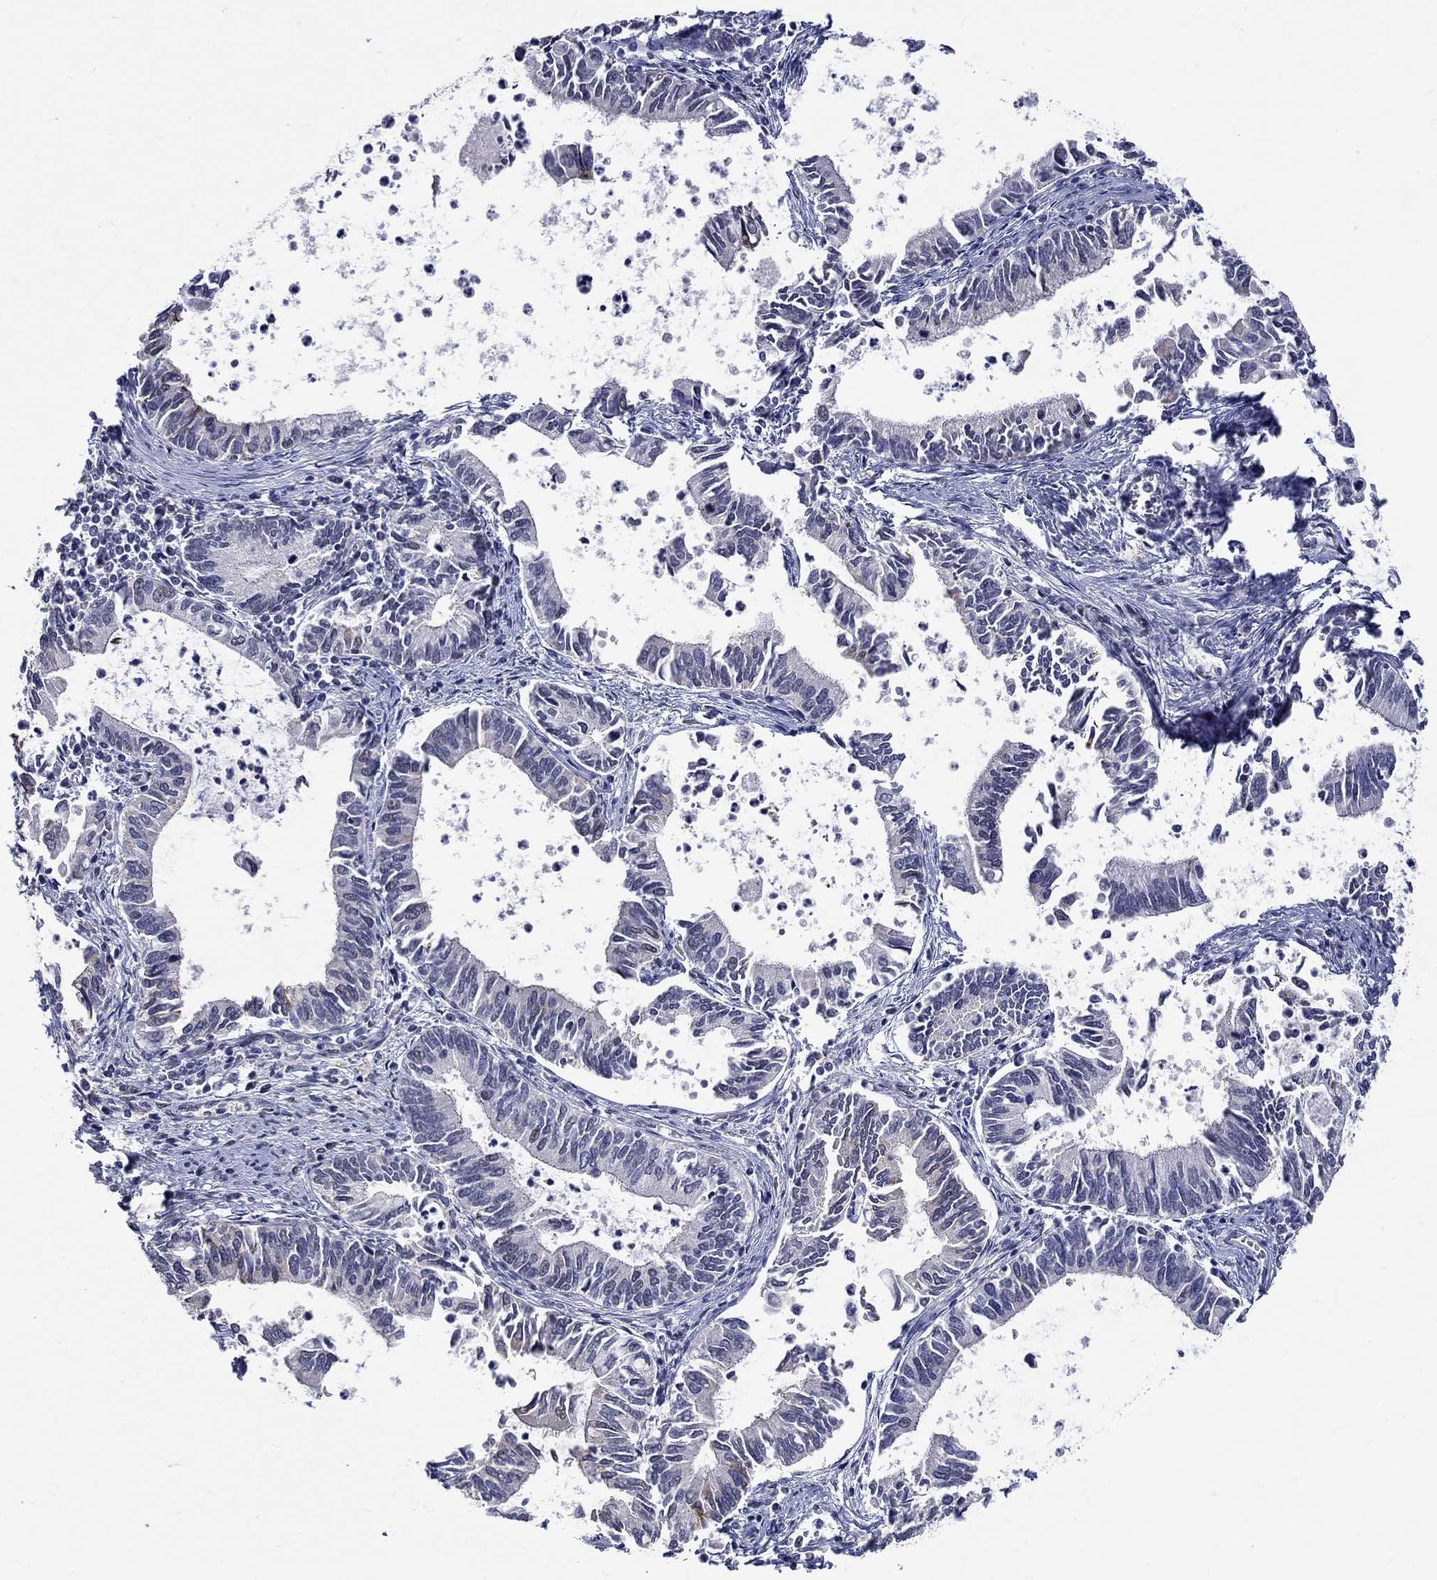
{"staining": {"intensity": "negative", "quantity": "none", "location": "none"}, "tissue": "cervical cancer", "cell_type": "Tumor cells", "image_type": "cancer", "snomed": [{"axis": "morphology", "description": "Adenocarcinoma, NOS"}, {"axis": "topography", "description": "Cervix"}], "caption": "The photomicrograph demonstrates no significant positivity in tumor cells of cervical cancer. (Stains: DAB immunohistochemistry (IHC) with hematoxylin counter stain, Microscopy: brightfield microscopy at high magnification).", "gene": "GATA2", "patient": {"sex": "female", "age": 42}}